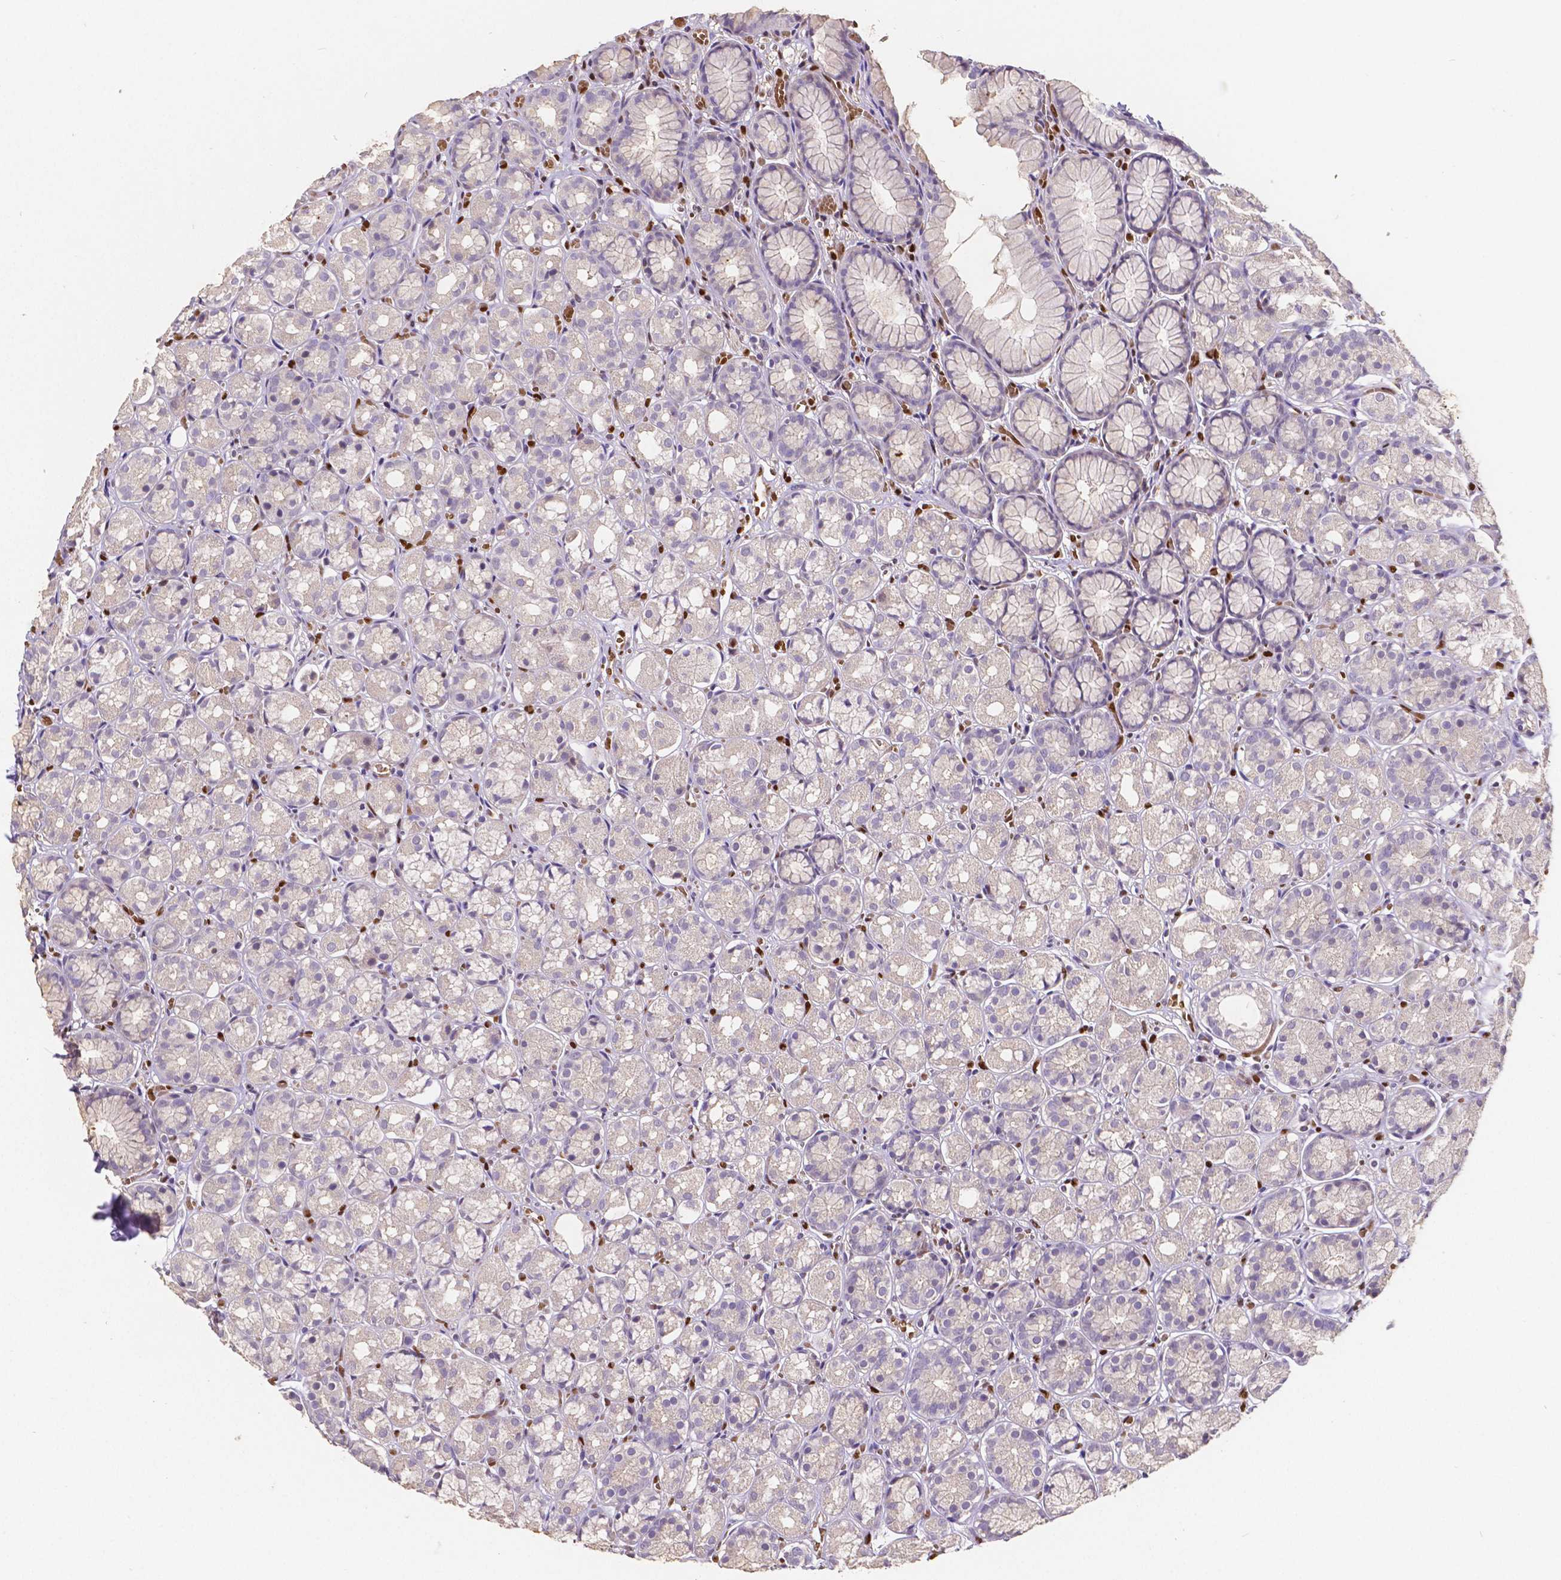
{"staining": {"intensity": "negative", "quantity": "none", "location": "none"}, "tissue": "stomach", "cell_type": "Glandular cells", "image_type": "normal", "snomed": [{"axis": "morphology", "description": "Normal tissue, NOS"}, {"axis": "topography", "description": "Stomach"}], "caption": "Immunohistochemistry (IHC) of unremarkable human stomach displays no staining in glandular cells. (Immunohistochemistry (IHC), brightfield microscopy, high magnification).", "gene": "MEF2C", "patient": {"sex": "male", "age": 70}}